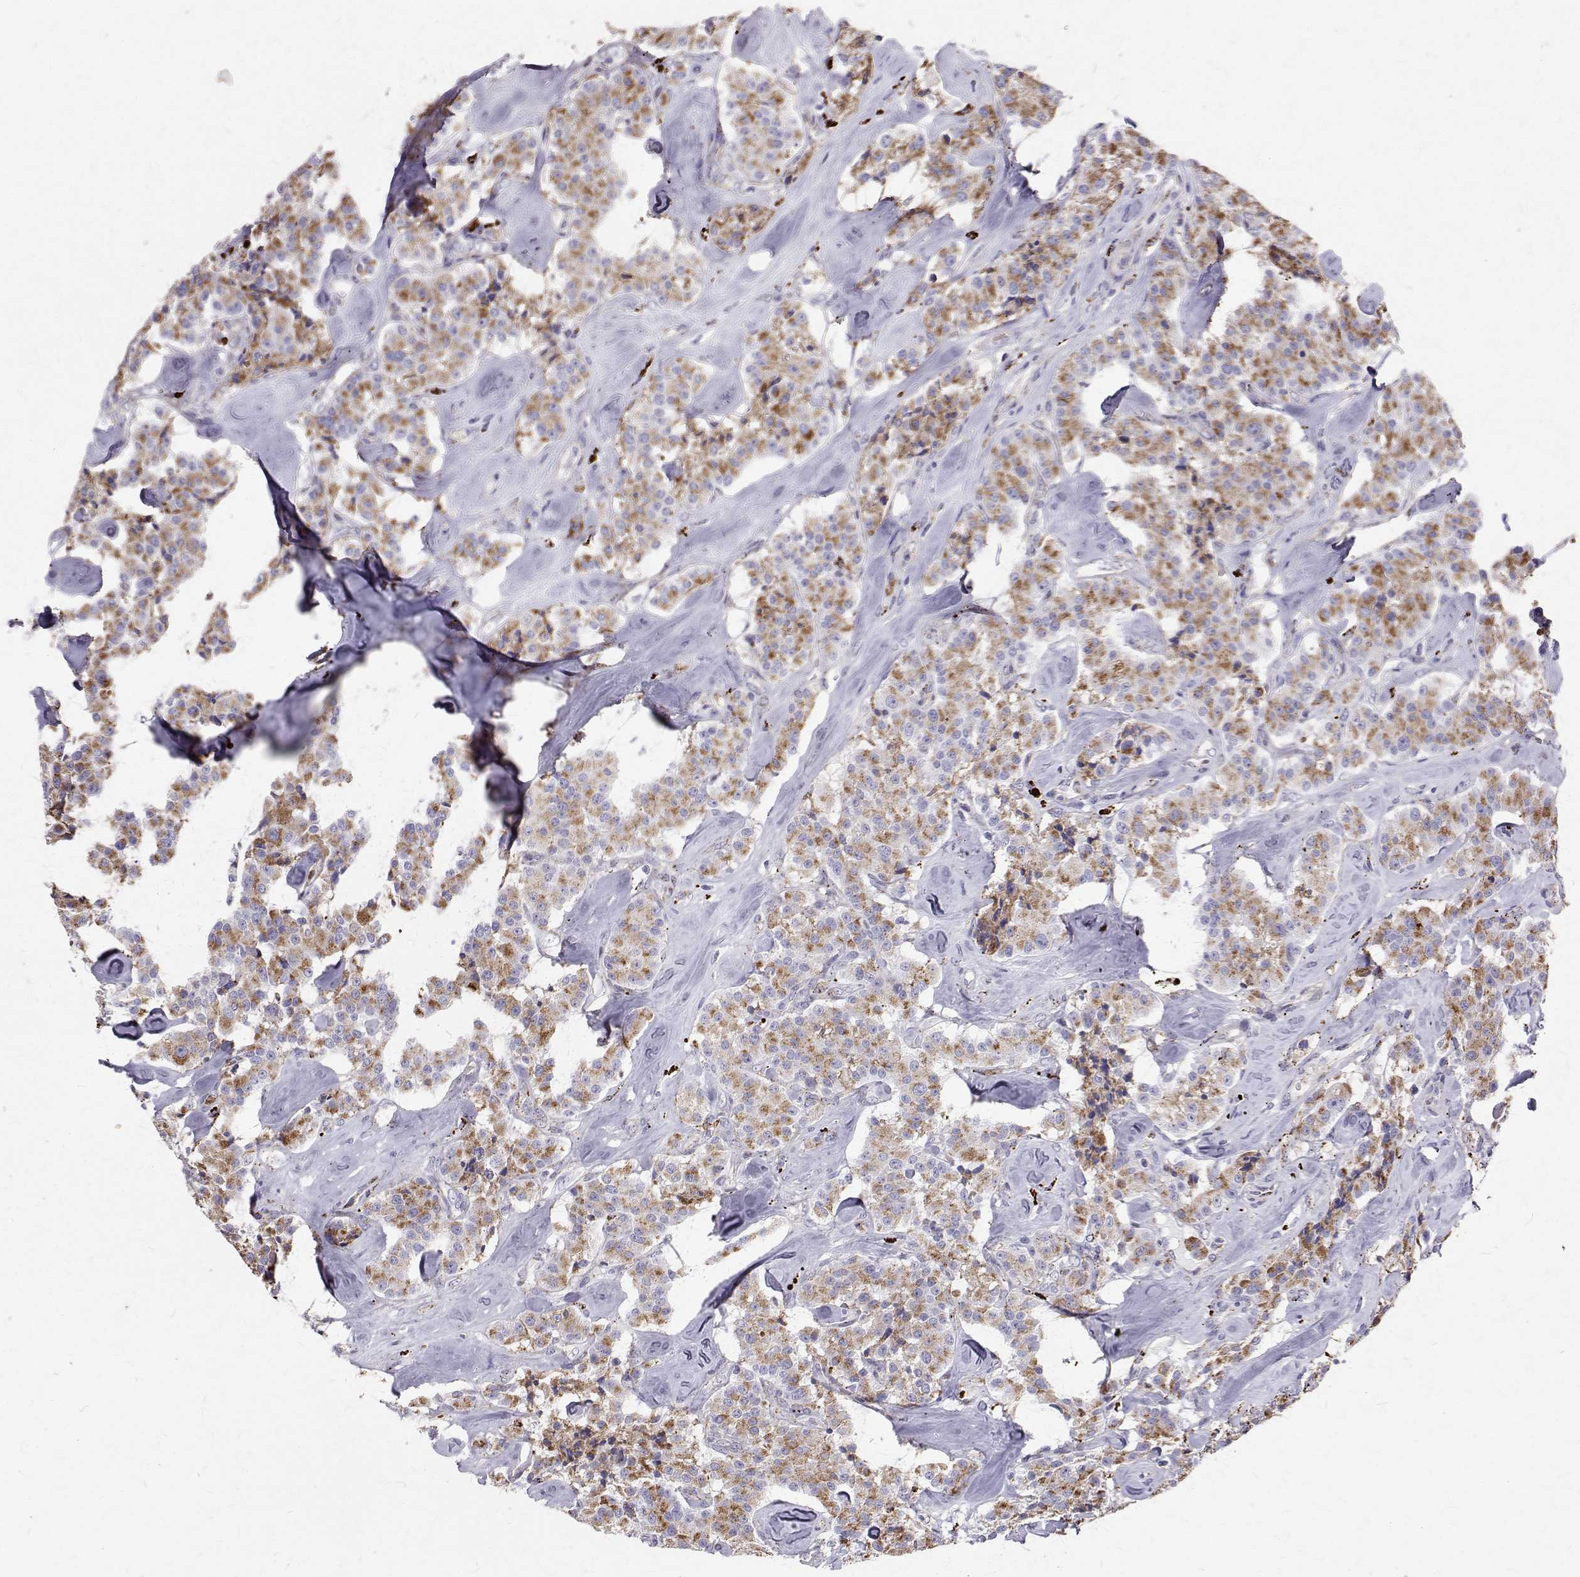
{"staining": {"intensity": "moderate", "quantity": ">75%", "location": "cytoplasmic/membranous"}, "tissue": "carcinoid", "cell_type": "Tumor cells", "image_type": "cancer", "snomed": [{"axis": "morphology", "description": "Carcinoid, malignant, NOS"}, {"axis": "topography", "description": "Pancreas"}], "caption": "DAB (3,3'-diaminobenzidine) immunohistochemical staining of carcinoid demonstrates moderate cytoplasmic/membranous protein positivity in approximately >75% of tumor cells. (Stains: DAB (3,3'-diaminobenzidine) in brown, nuclei in blue, Microscopy: brightfield microscopy at high magnification).", "gene": "TPP1", "patient": {"sex": "male", "age": 41}}